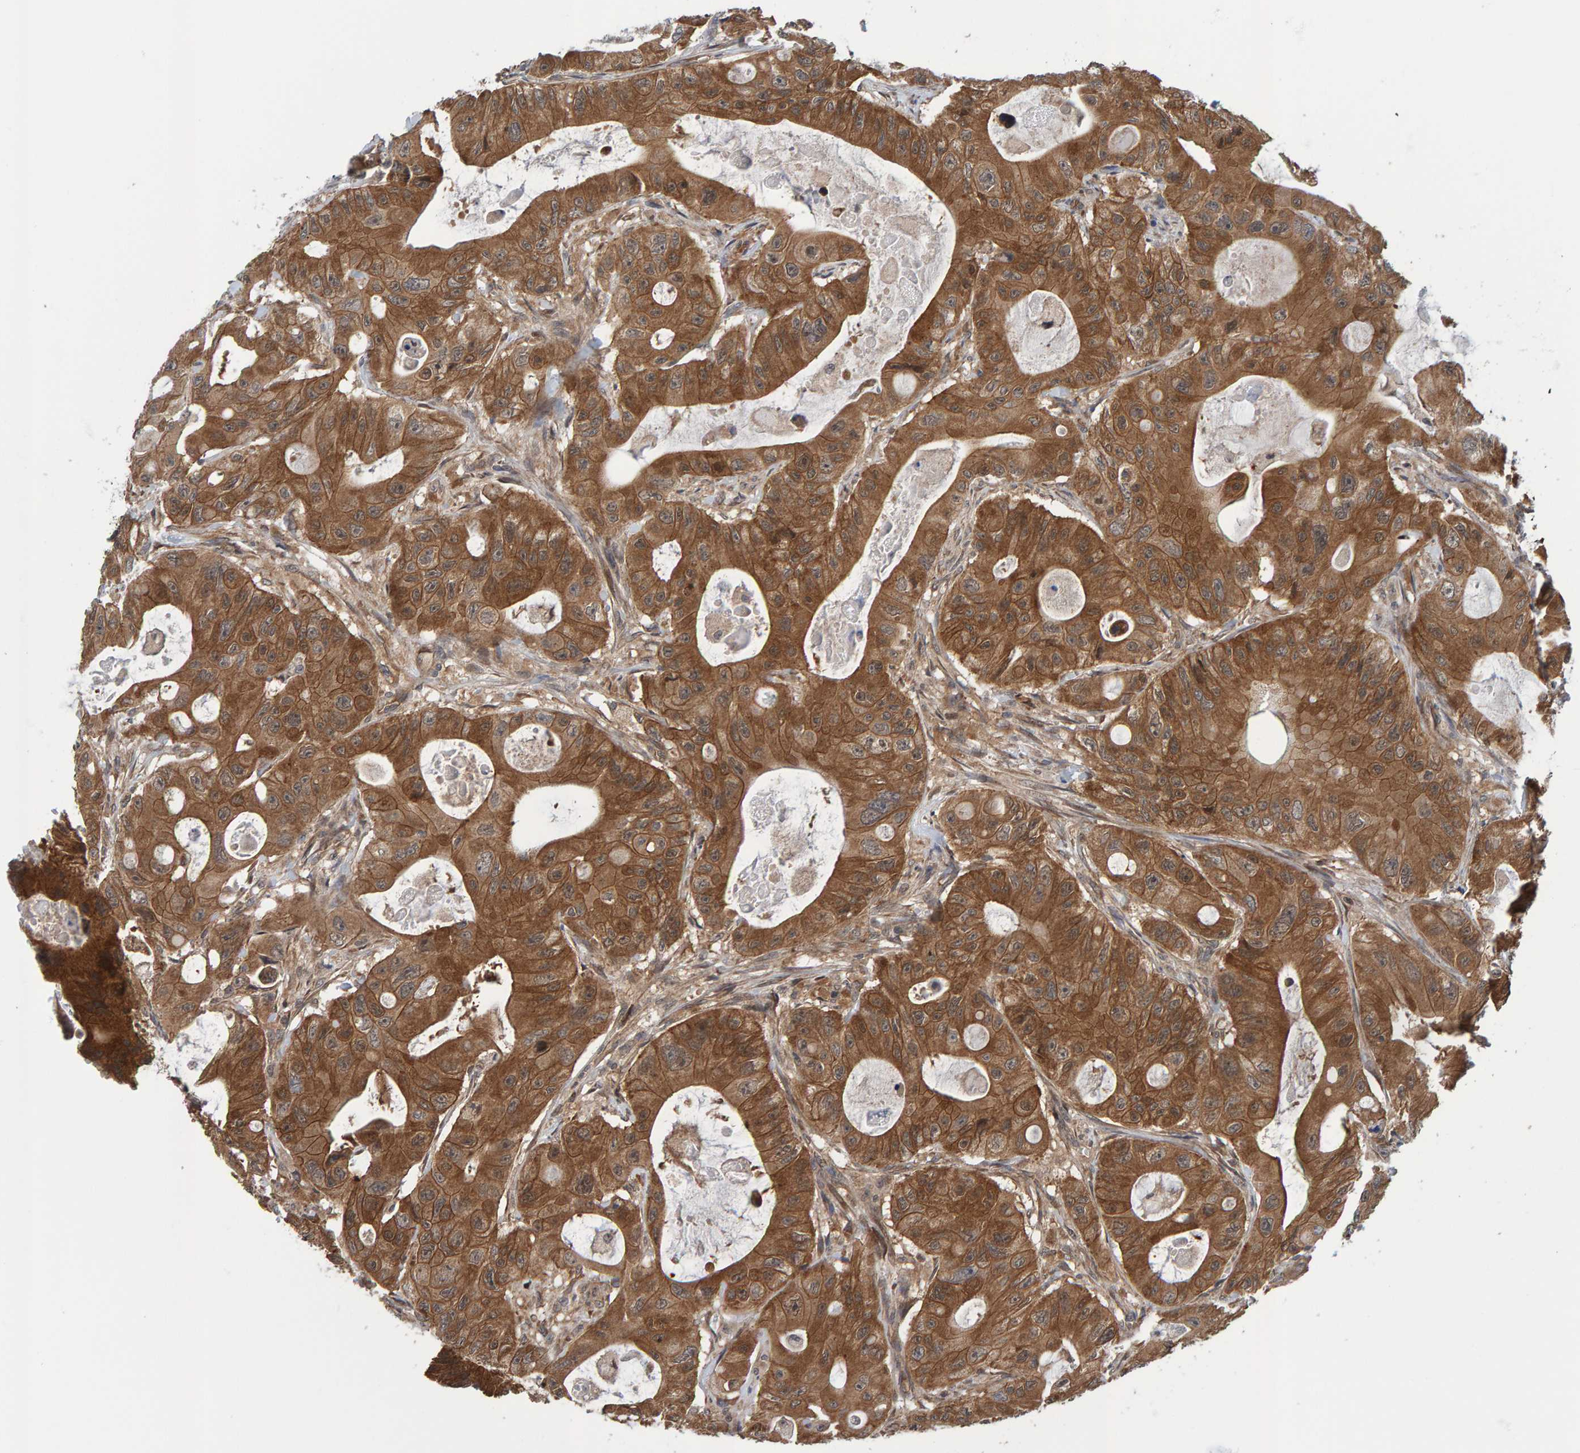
{"staining": {"intensity": "moderate", "quantity": ">75%", "location": "cytoplasmic/membranous"}, "tissue": "colorectal cancer", "cell_type": "Tumor cells", "image_type": "cancer", "snomed": [{"axis": "morphology", "description": "Adenocarcinoma, NOS"}, {"axis": "topography", "description": "Colon"}], "caption": "Human adenocarcinoma (colorectal) stained for a protein (brown) shows moderate cytoplasmic/membranous positive positivity in about >75% of tumor cells.", "gene": "SCRN2", "patient": {"sex": "female", "age": 46}}